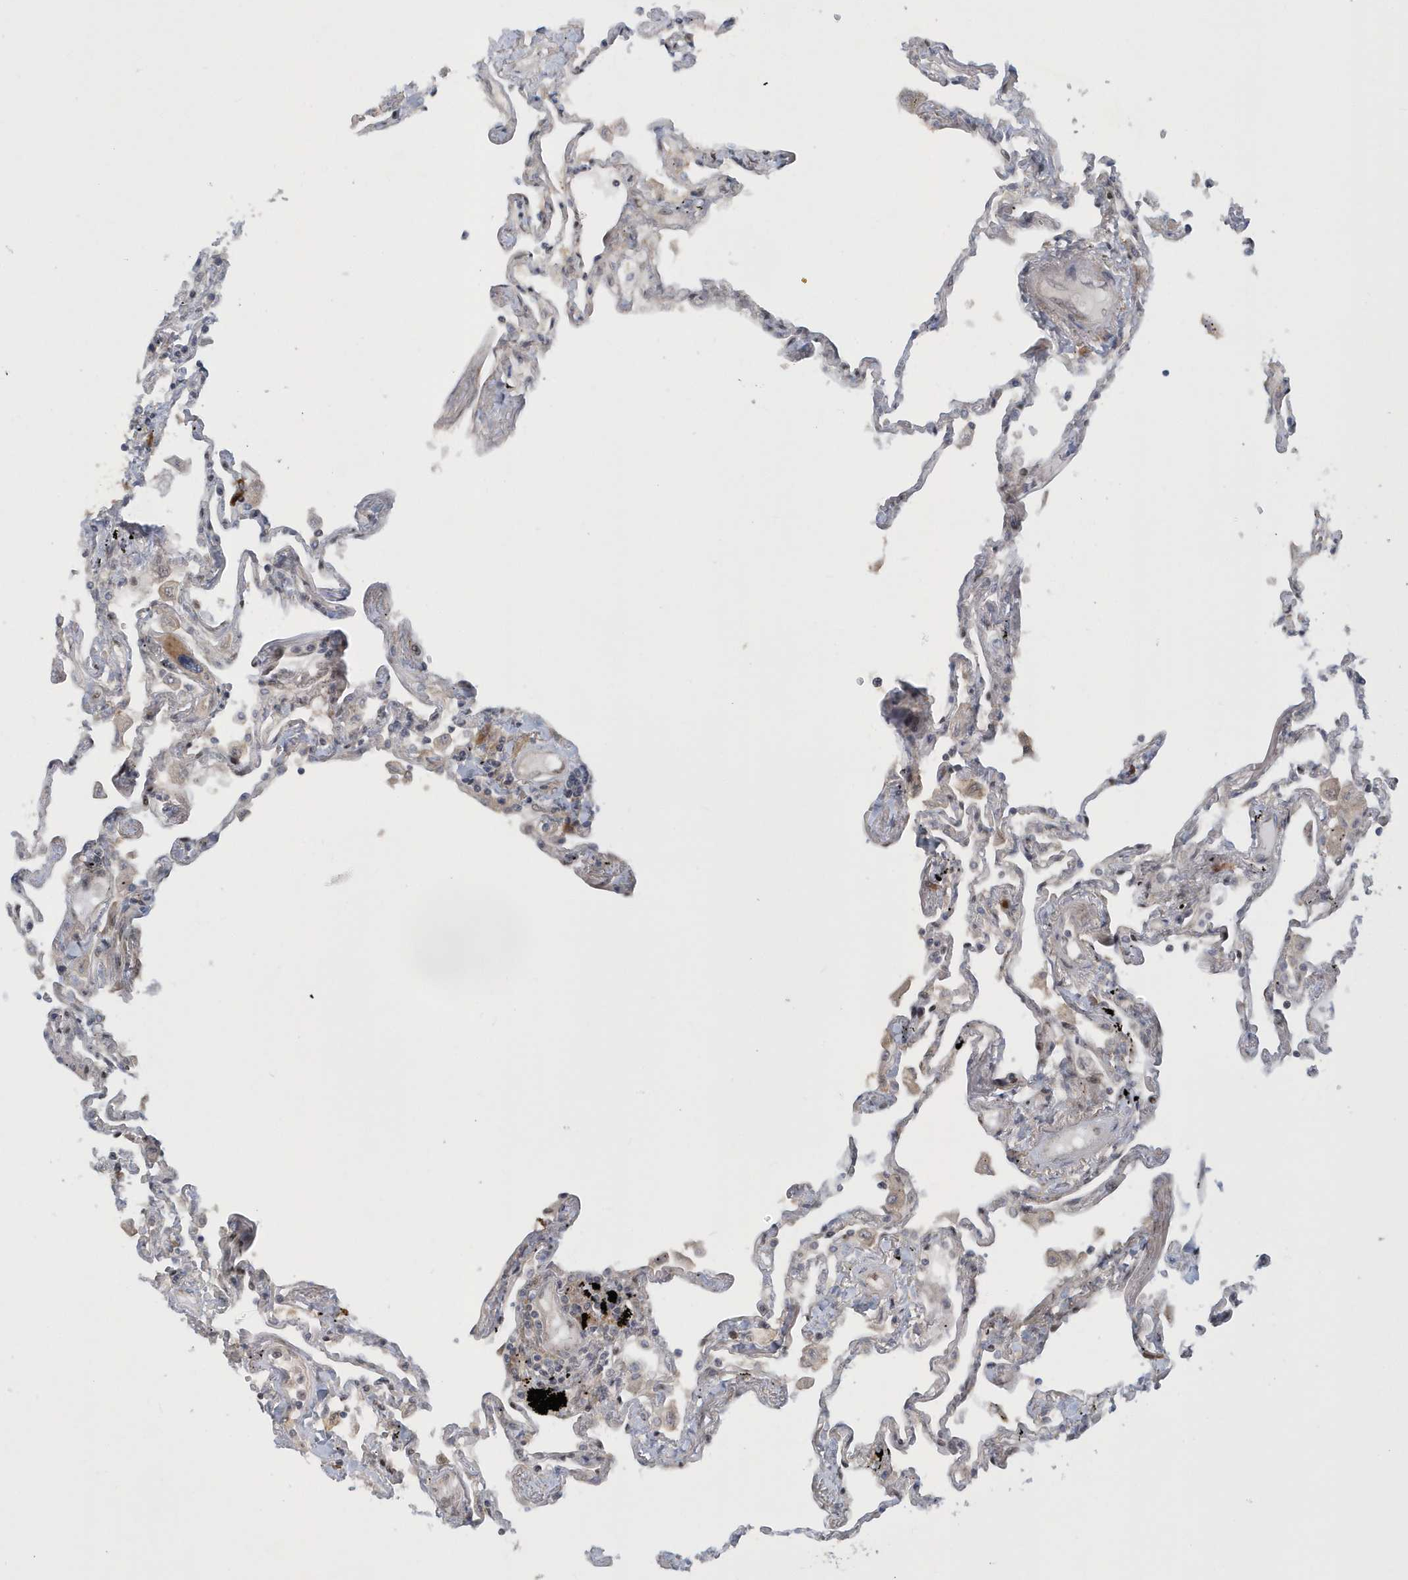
{"staining": {"intensity": "moderate", "quantity": "<25%", "location": "cytoplasmic/membranous"}, "tissue": "lung", "cell_type": "Alveolar cells", "image_type": "normal", "snomed": [{"axis": "morphology", "description": "Normal tissue, NOS"}, {"axis": "topography", "description": "Lung"}], "caption": "Lung stained for a protein (brown) exhibits moderate cytoplasmic/membranous positive expression in about <25% of alveolar cells.", "gene": "ATG4A", "patient": {"sex": "female", "age": 67}}